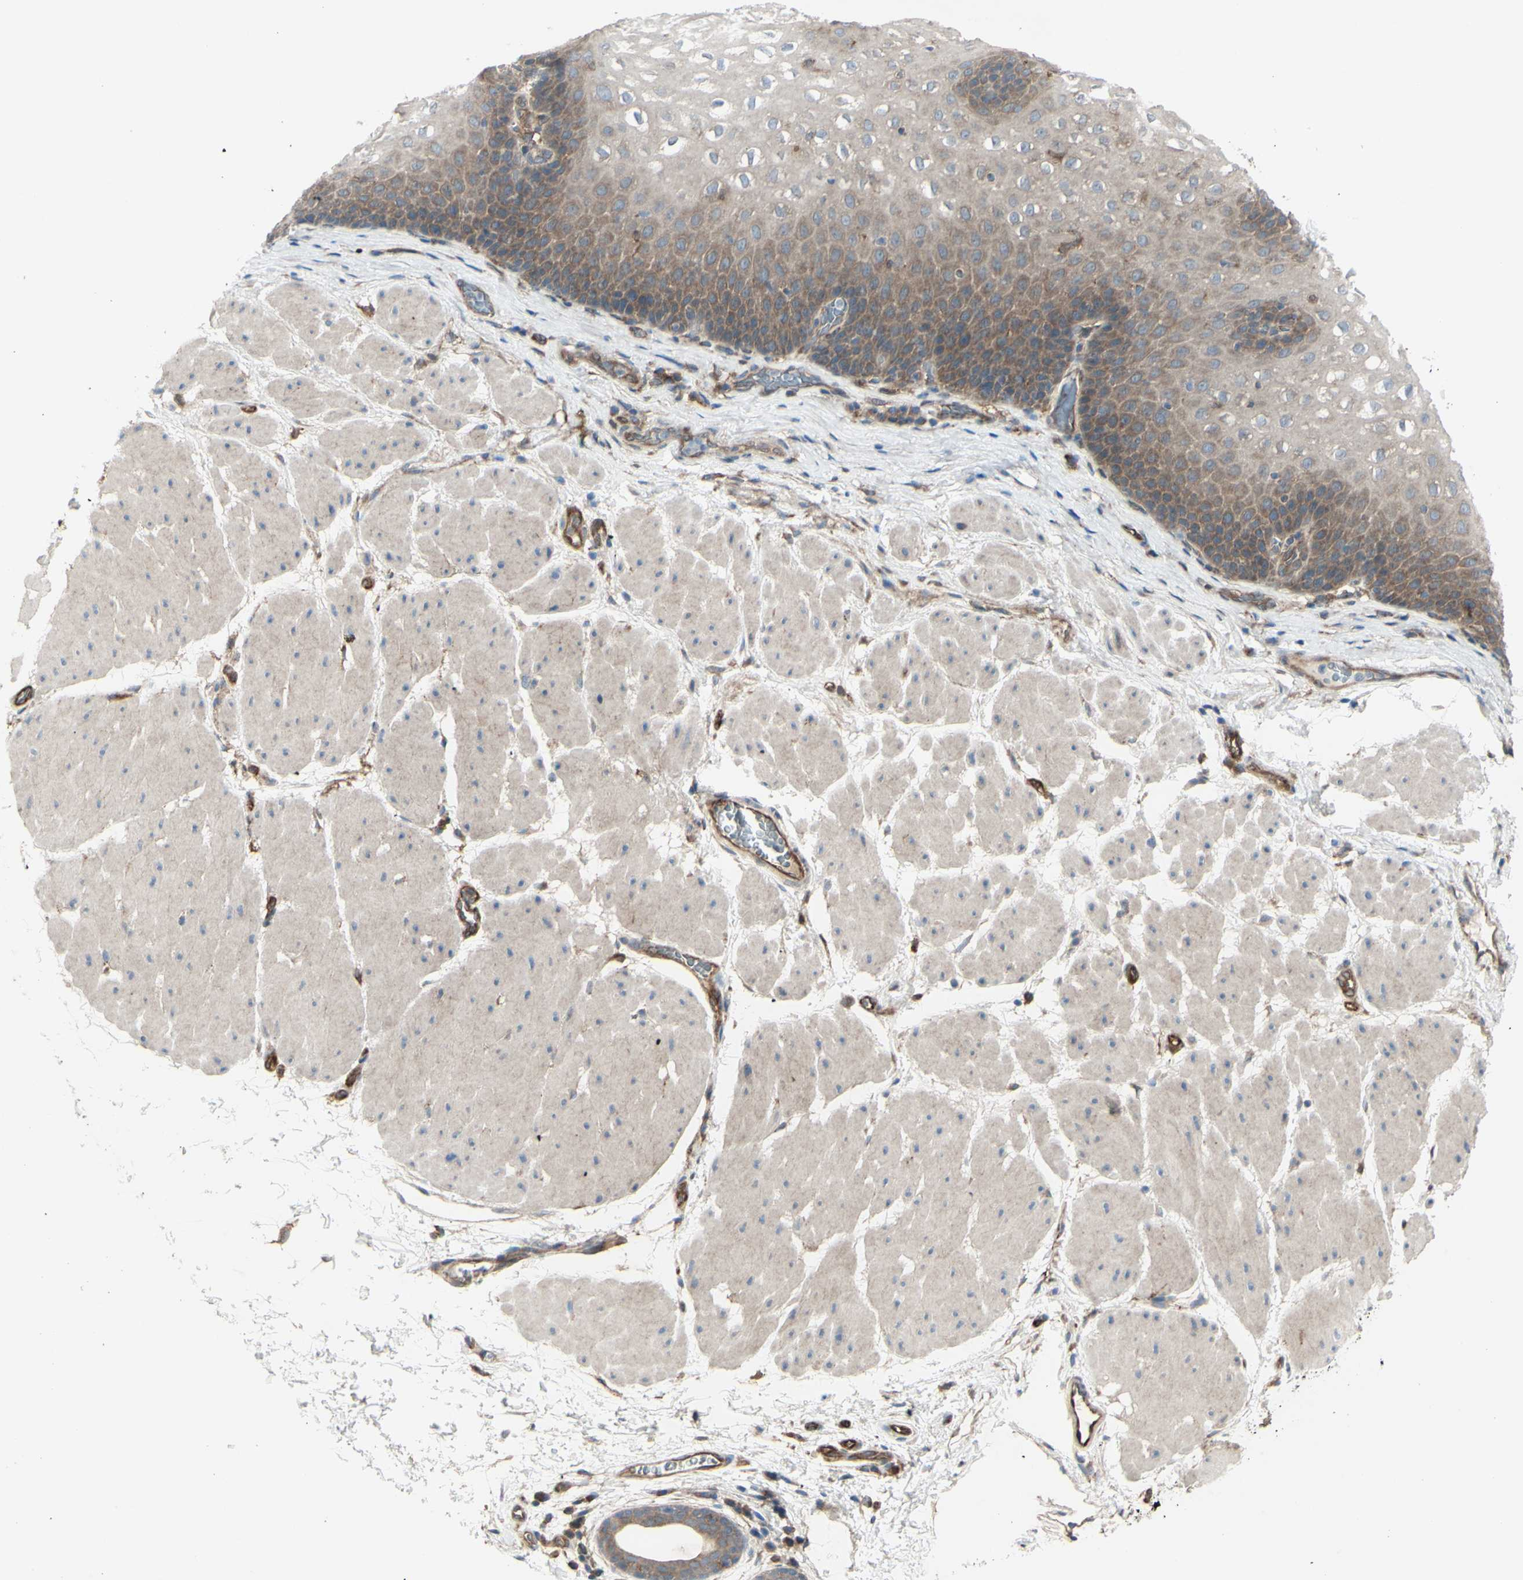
{"staining": {"intensity": "moderate", "quantity": "25%-75%", "location": "cytoplasmic/membranous"}, "tissue": "esophagus", "cell_type": "Squamous epithelial cells", "image_type": "normal", "snomed": [{"axis": "morphology", "description": "Normal tissue, NOS"}, {"axis": "topography", "description": "Esophagus"}], "caption": "Protein staining shows moderate cytoplasmic/membranous expression in approximately 25%-75% of squamous epithelial cells in unremarkable esophagus. Using DAB (brown) and hematoxylin (blue) stains, captured at high magnification using brightfield microscopy.", "gene": "IGSF9B", "patient": {"sex": "male", "age": 48}}